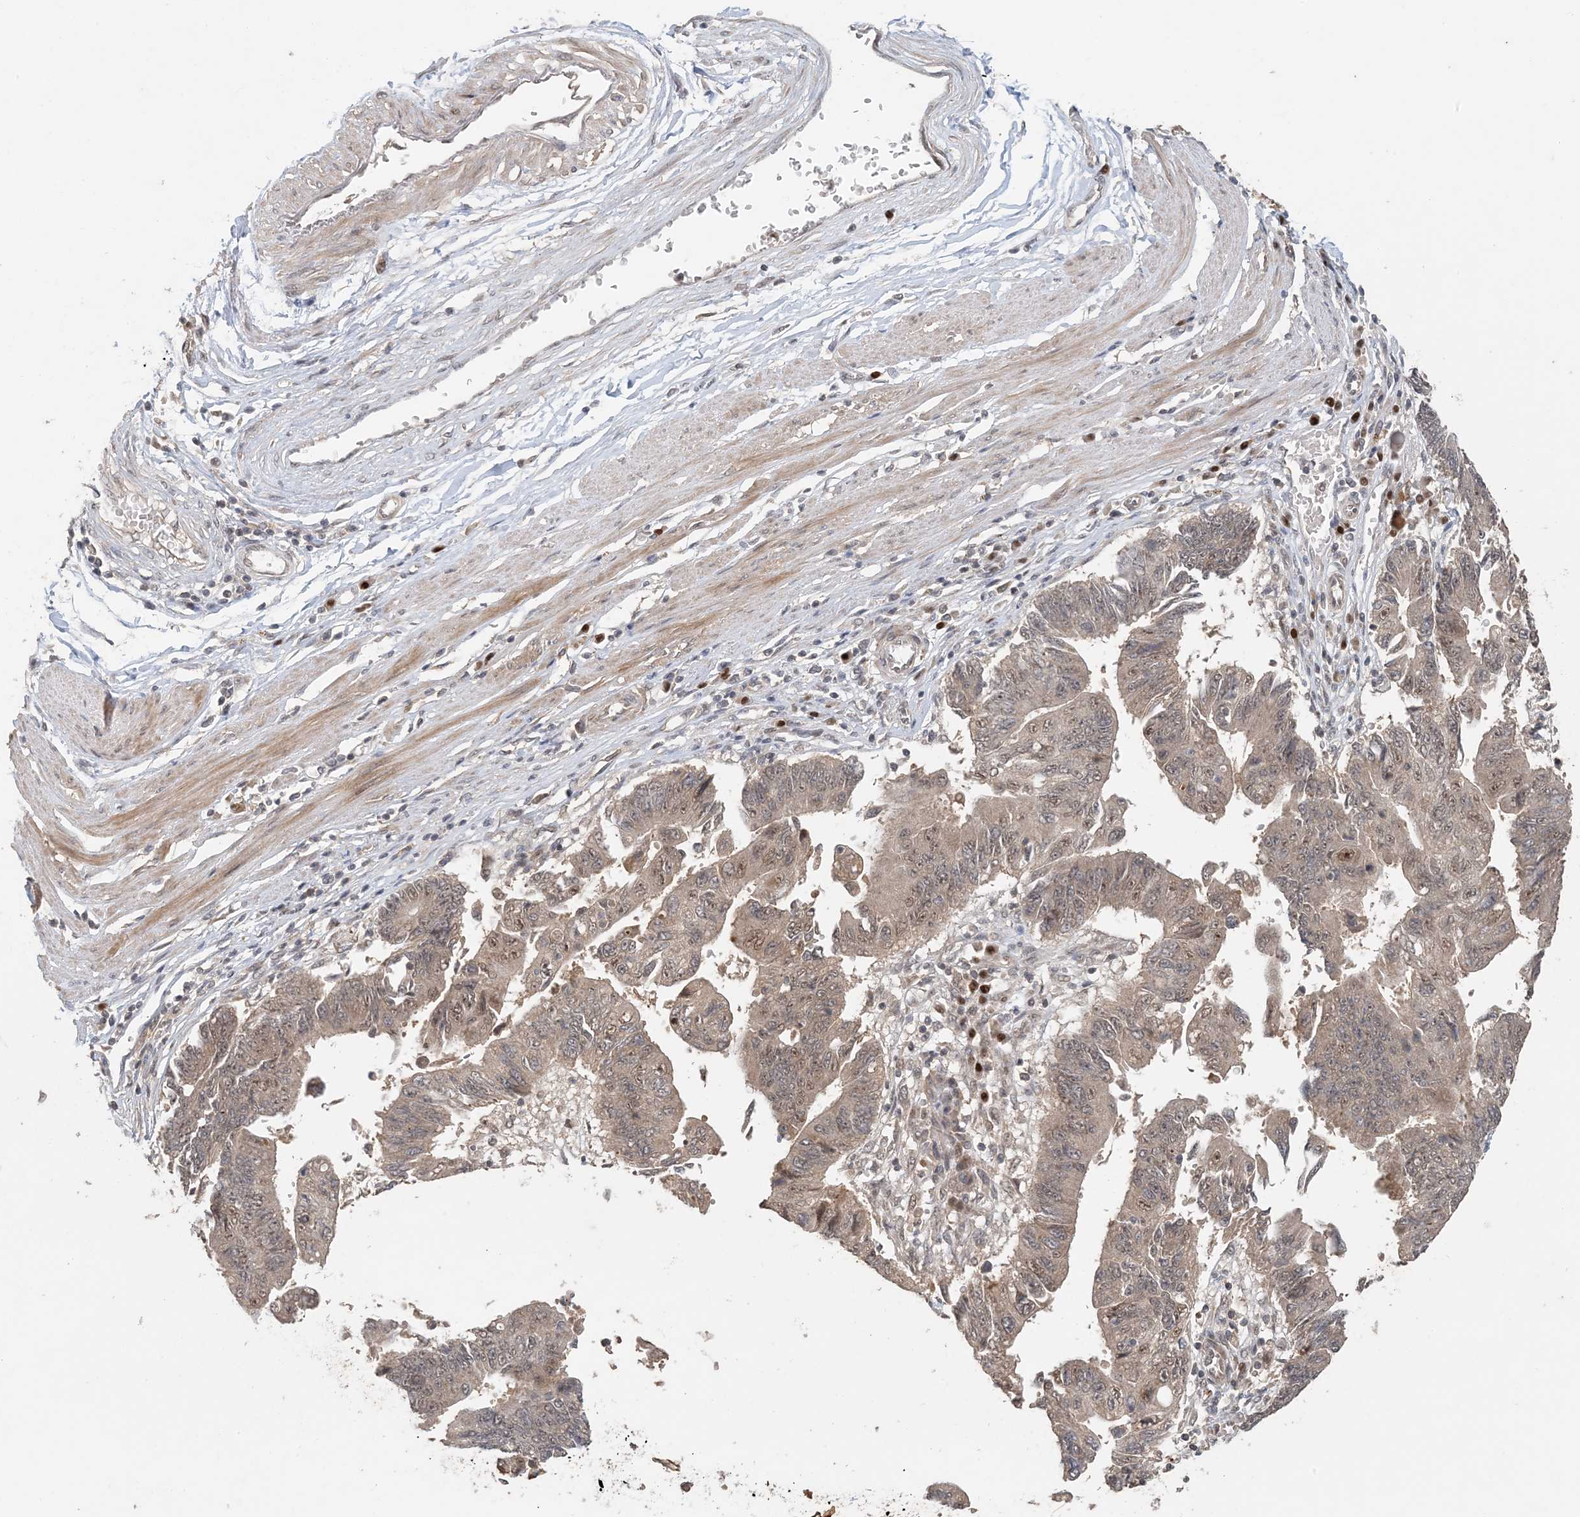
{"staining": {"intensity": "weak", "quantity": ">75%", "location": "cytoplasmic/membranous,nuclear"}, "tissue": "stomach cancer", "cell_type": "Tumor cells", "image_type": "cancer", "snomed": [{"axis": "morphology", "description": "Adenocarcinoma, NOS"}, {"axis": "topography", "description": "Stomach"}], "caption": "IHC micrograph of neoplastic tissue: stomach cancer (adenocarcinoma) stained using IHC shows low levels of weak protein expression localized specifically in the cytoplasmic/membranous and nuclear of tumor cells, appearing as a cytoplasmic/membranous and nuclear brown color.", "gene": "ATP13A2", "patient": {"sex": "male", "age": 59}}